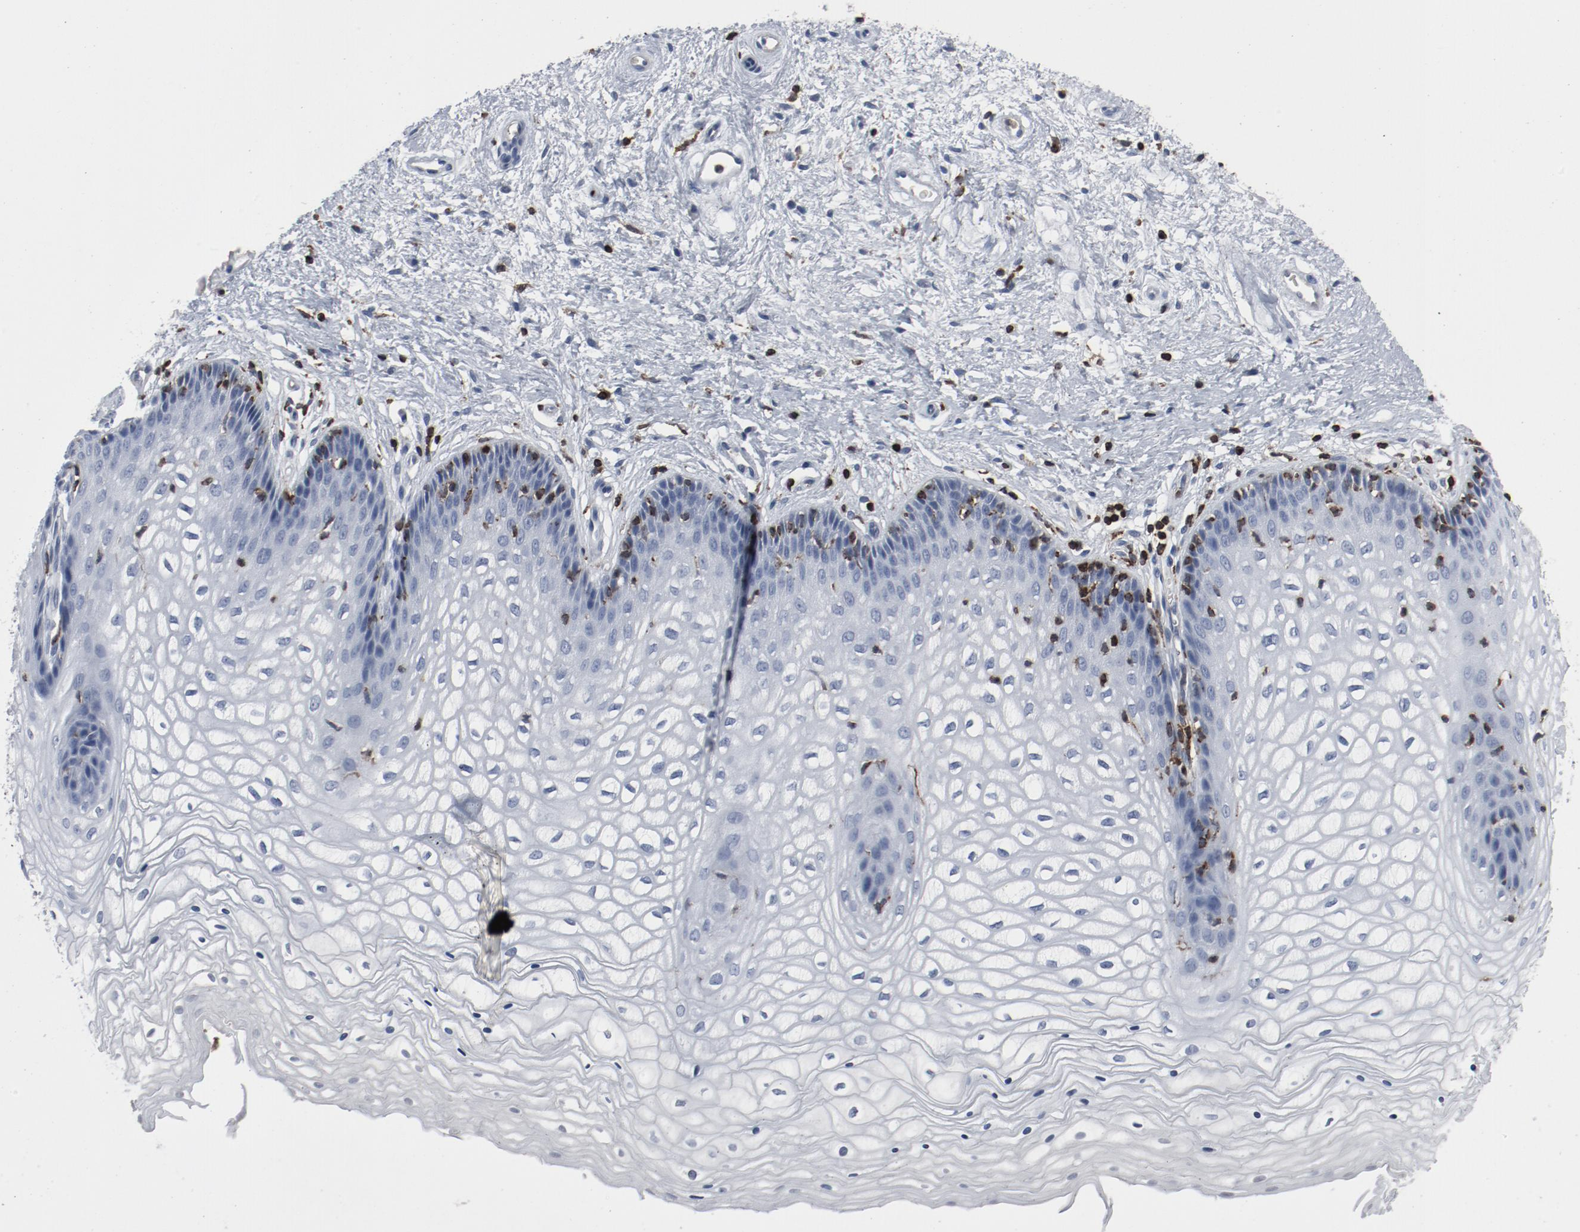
{"staining": {"intensity": "negative", "quantity": "none", "location": "none"}, "tissue": "vagina", "cell_type": "Squamous epithelial cells", "image_type": "normal", "snomed": [{"axis": "morphology", "description": "Normal tissue, NOS"}, {"axis": "topography", "description": "Vagina"}], "caption": "Immunohistochemistry (IHC) image of normal human vagina stained for a protein (brown), which shows no positivity in squamous epithelial cells.", "gene": "LCP2", "patient": {"sex": "female", "age": 34}}